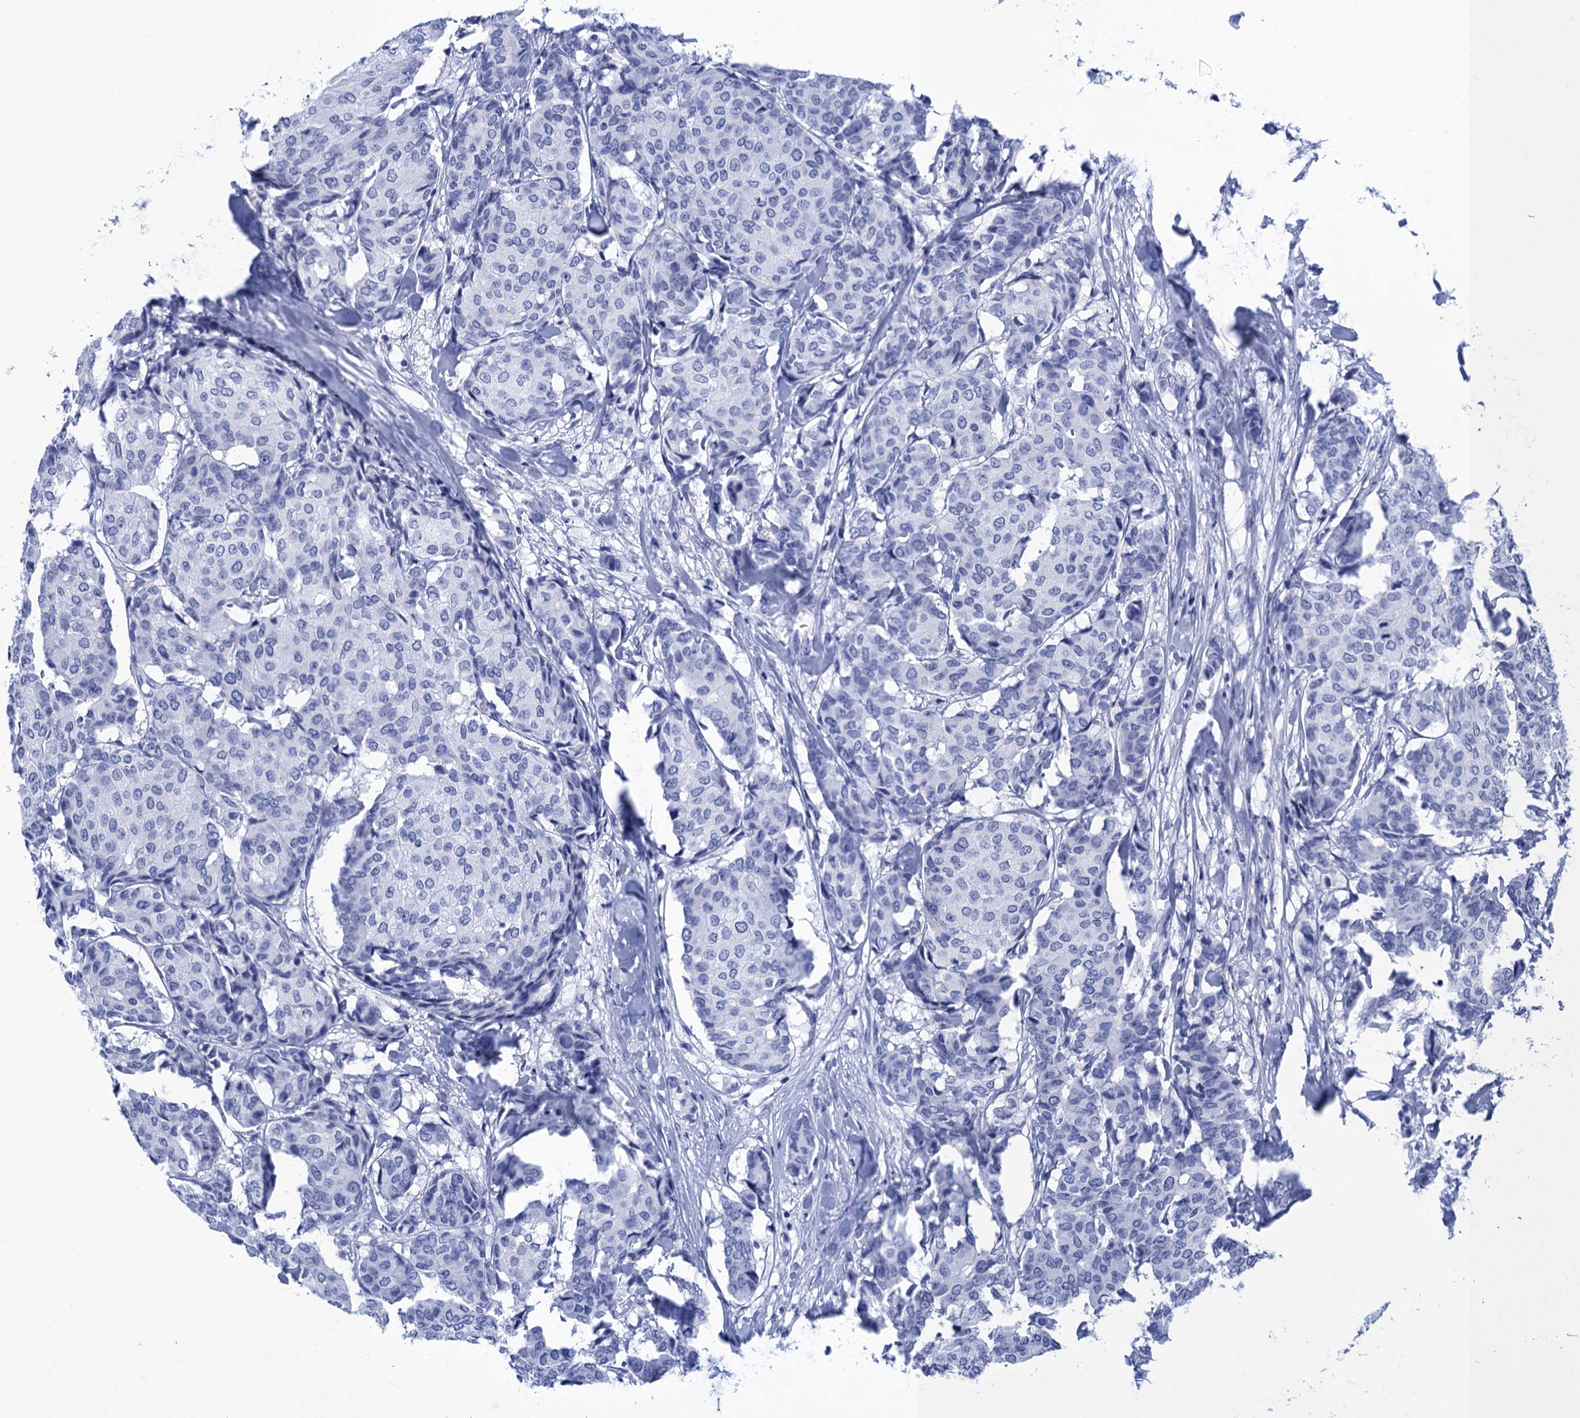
{"staining": {"intensity": "negative", "quantity": "none", "location": "none"}, "tissue": "breast cancer", "cell_type": "Tumor cells", "image_type": "cancer", "snomed": [{"axis": "morphology", "description": "Duct carcinoma"}, {"axis": "topography", "description": "Breast"}], "caption": "DAB immunohistochemical staining of human breast invasive ductal carcinoma displays no significant staining in tumor cells.", "gene": "METTL25", "patient": {"sex": "female", "age": 75}}